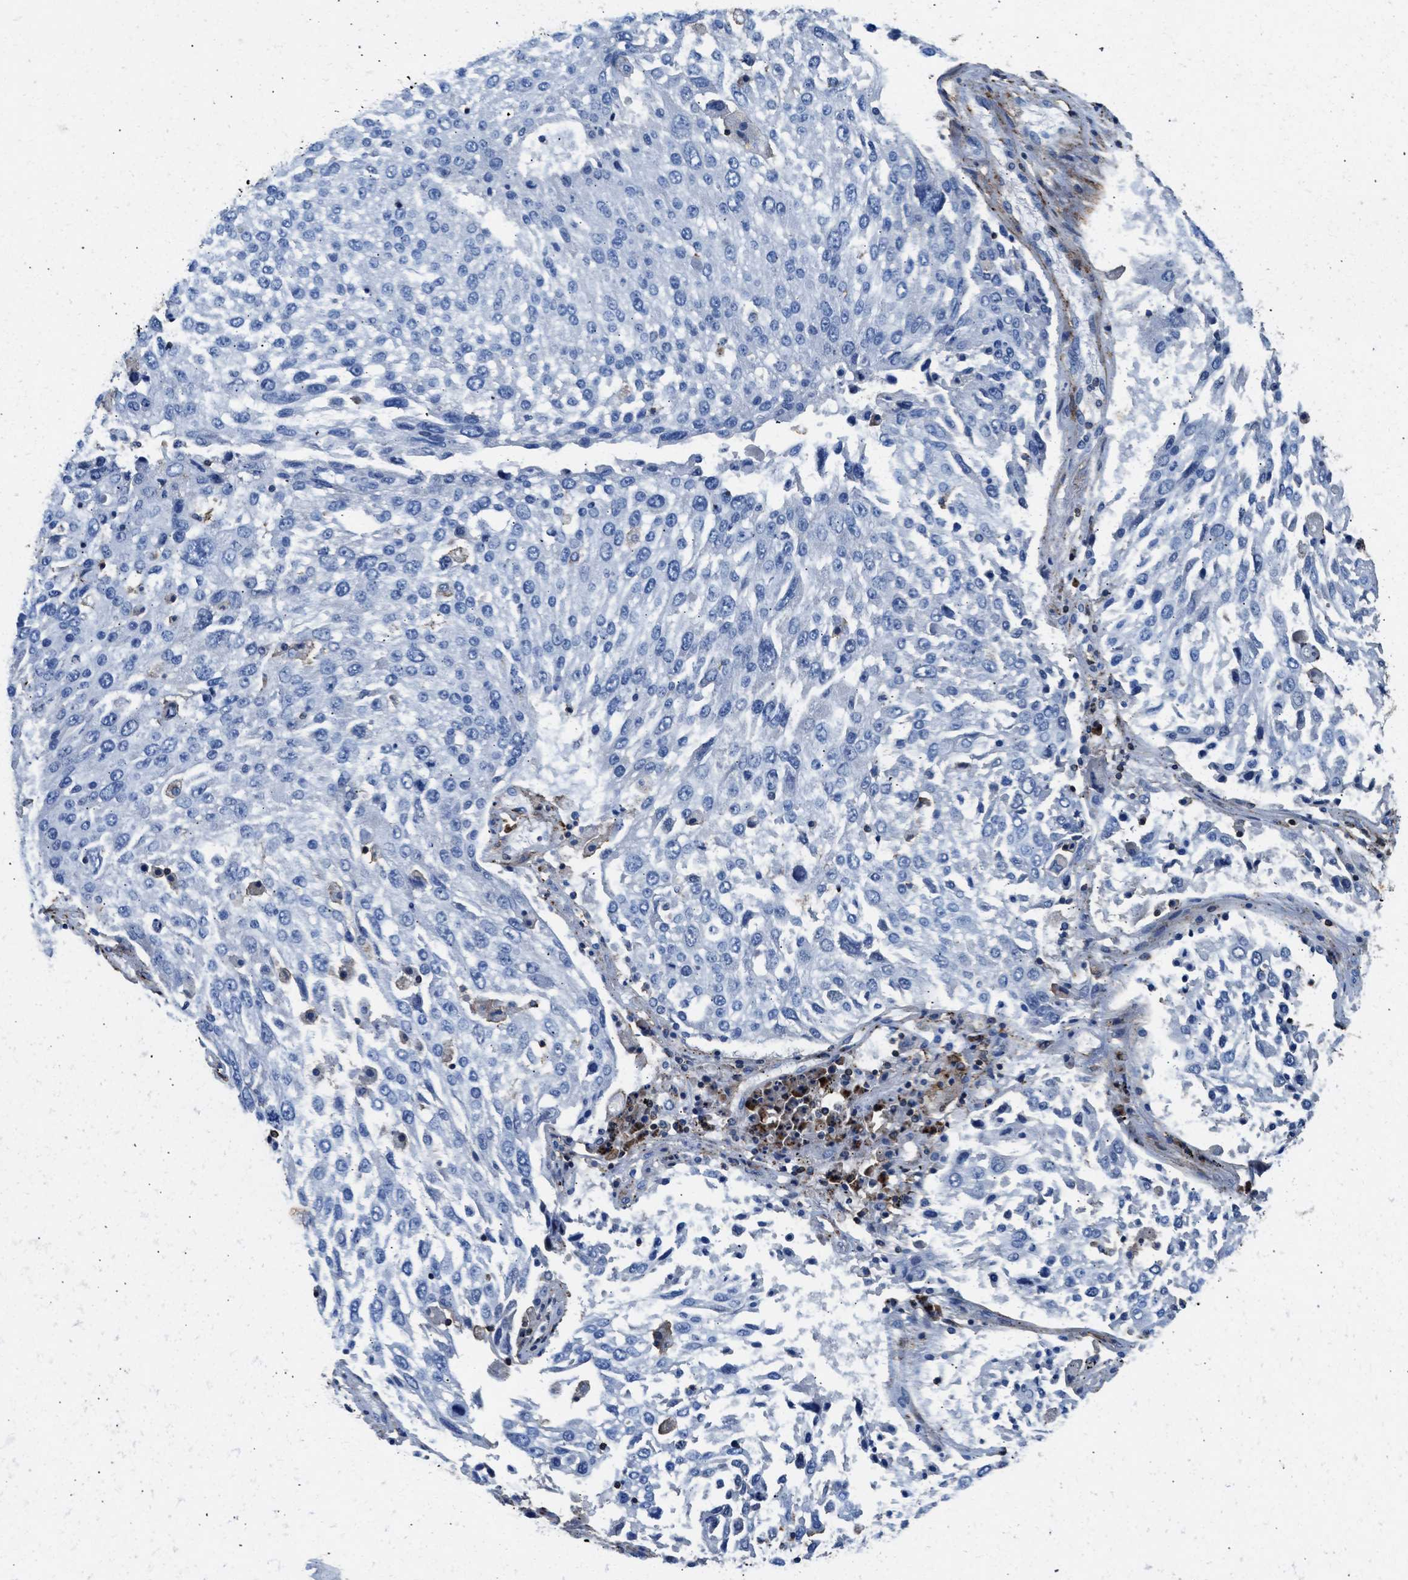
{"staining": {"intensity": "negative", "quantity": "none", "location": "none"}, "tissue": "lung cancer", "cell_type": "Tumor cells", "image_type": "cancer", "snomed": [{"axis": "morphology", "description": "Squamous cell carcinoma, NOS"}, {"axis": "topography", "description": "Lung"}], "caption": "Immunohistochemistry (IHC) of human lung cancer displays no staining in tumor cells.", "gene": "KCNQ4", "patient": {"sex": "male", "age": 65}}